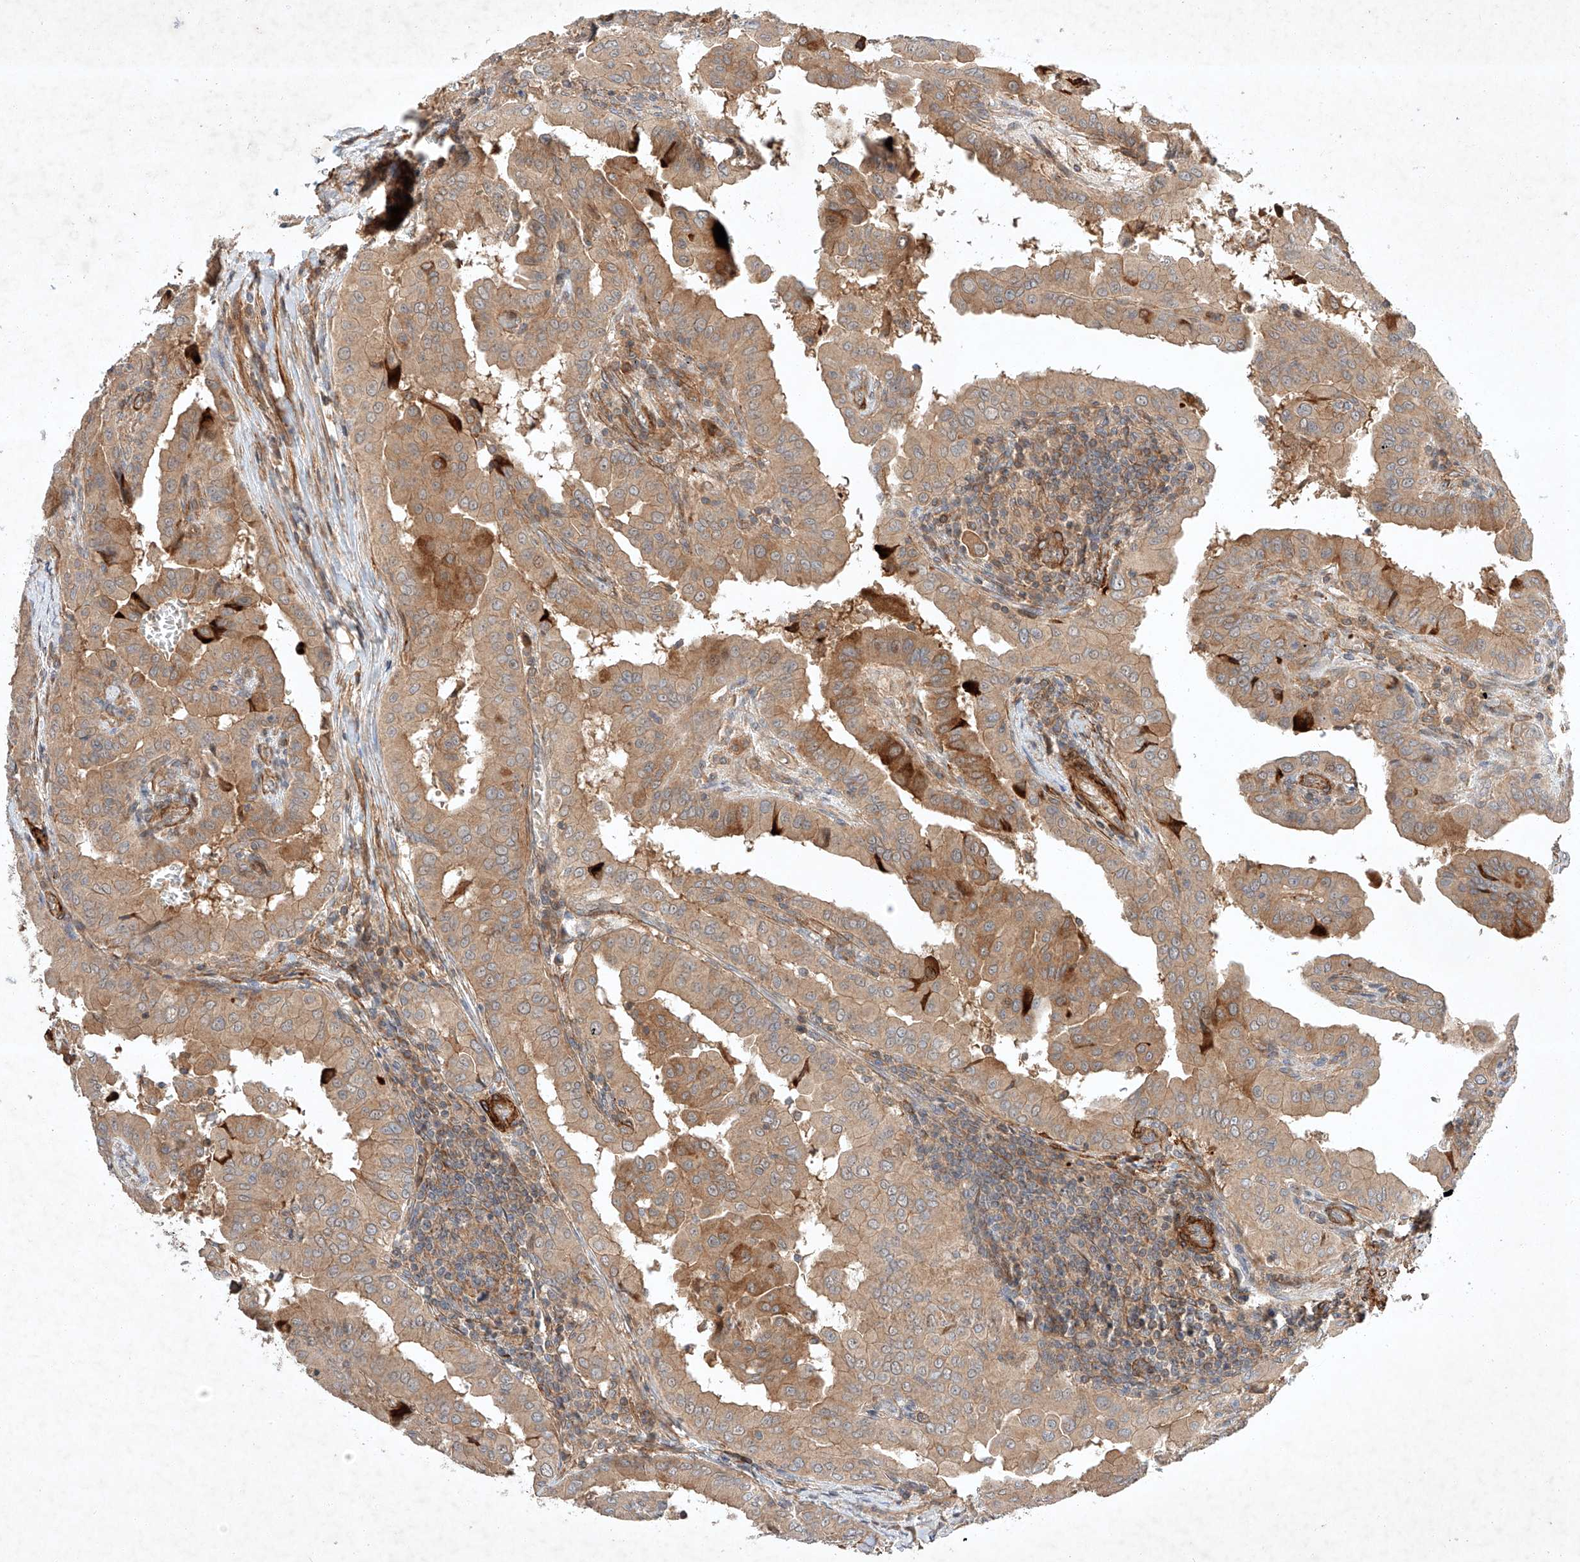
{"staining": {"intensity": "moderate", "quantity": ">75%", "location": "cytoplasmic/membranous"}, "tissue": "thyroid cancer", "cell_type": "Tumor cells", "image_type": "cancer", "snomed": [{"axis": "morphology", "description": "Papillary adenocarcinoma, NOS"}, {"axis": "topography", "description": "Thyroid gland"}], "caption": "Papillary adenocarcinoma (thyroid) stained for a protein (brown) shows moderate cytoplasmic/membranous positive staining in about >75% of tumor cells.", "gene": "ARHGAP33", "patient": {"sex": "male", "age": 33}}